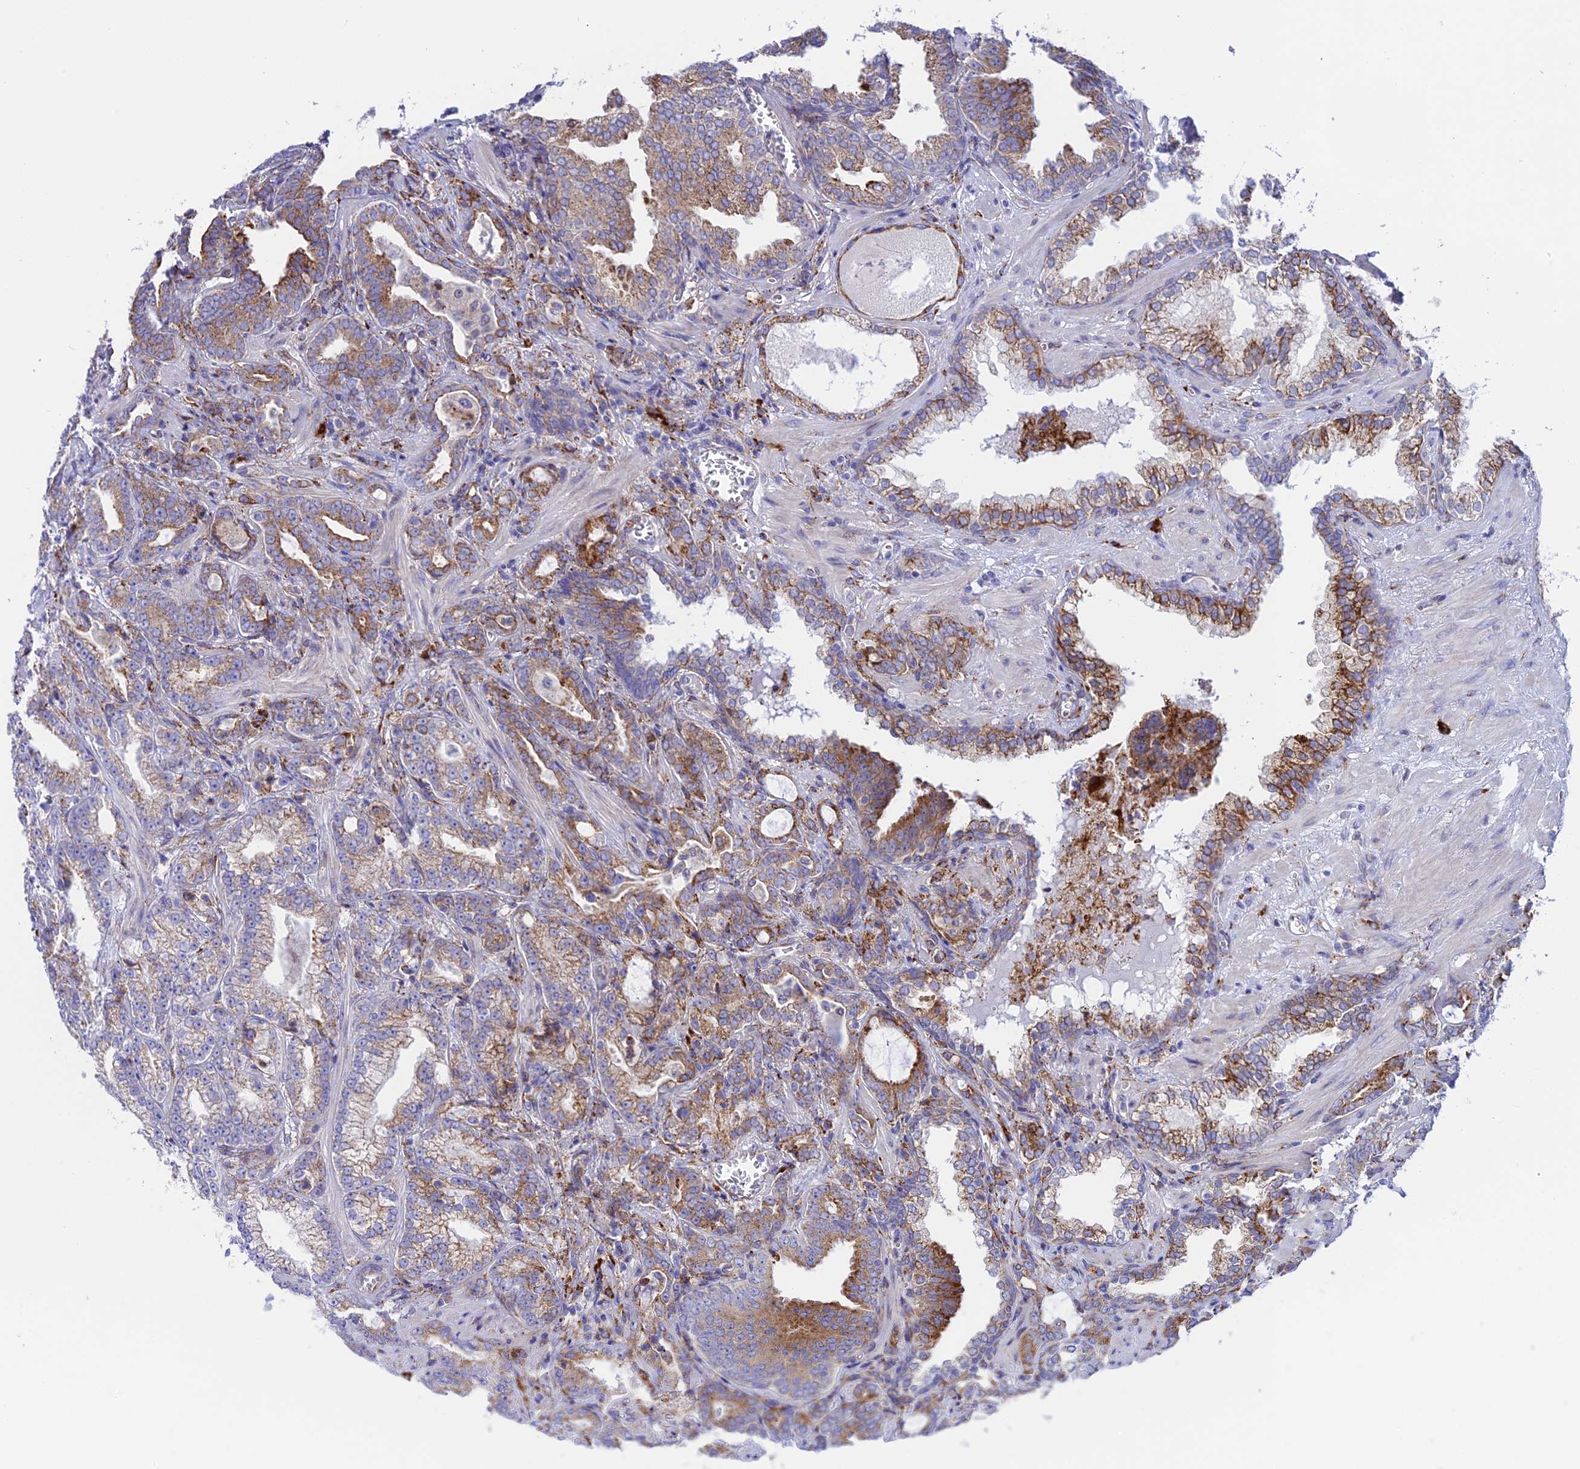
{"staining": {"intensity": "moderate", "quantity": ">75%", "location": "cytoplasmic/membranous"}, "tissue": "prostate cancer", "cell_type": "Tumor cells", "image_type": "cancer", "snomed": [{"axis": "morphology", "description": "Adenocarcinoma, High grade"}, {"axis": "topography", "description": "Prostate and seminal vesicle, NOS"}], "caption": "Brown immunohistochemical staining in prostate cancer reveals moderate cytoplasmic/membranous positivity in approximately >75% of tumor cells.", "gene": "TUBGCP6", "patient": {"sex": "male", "age": 67}}